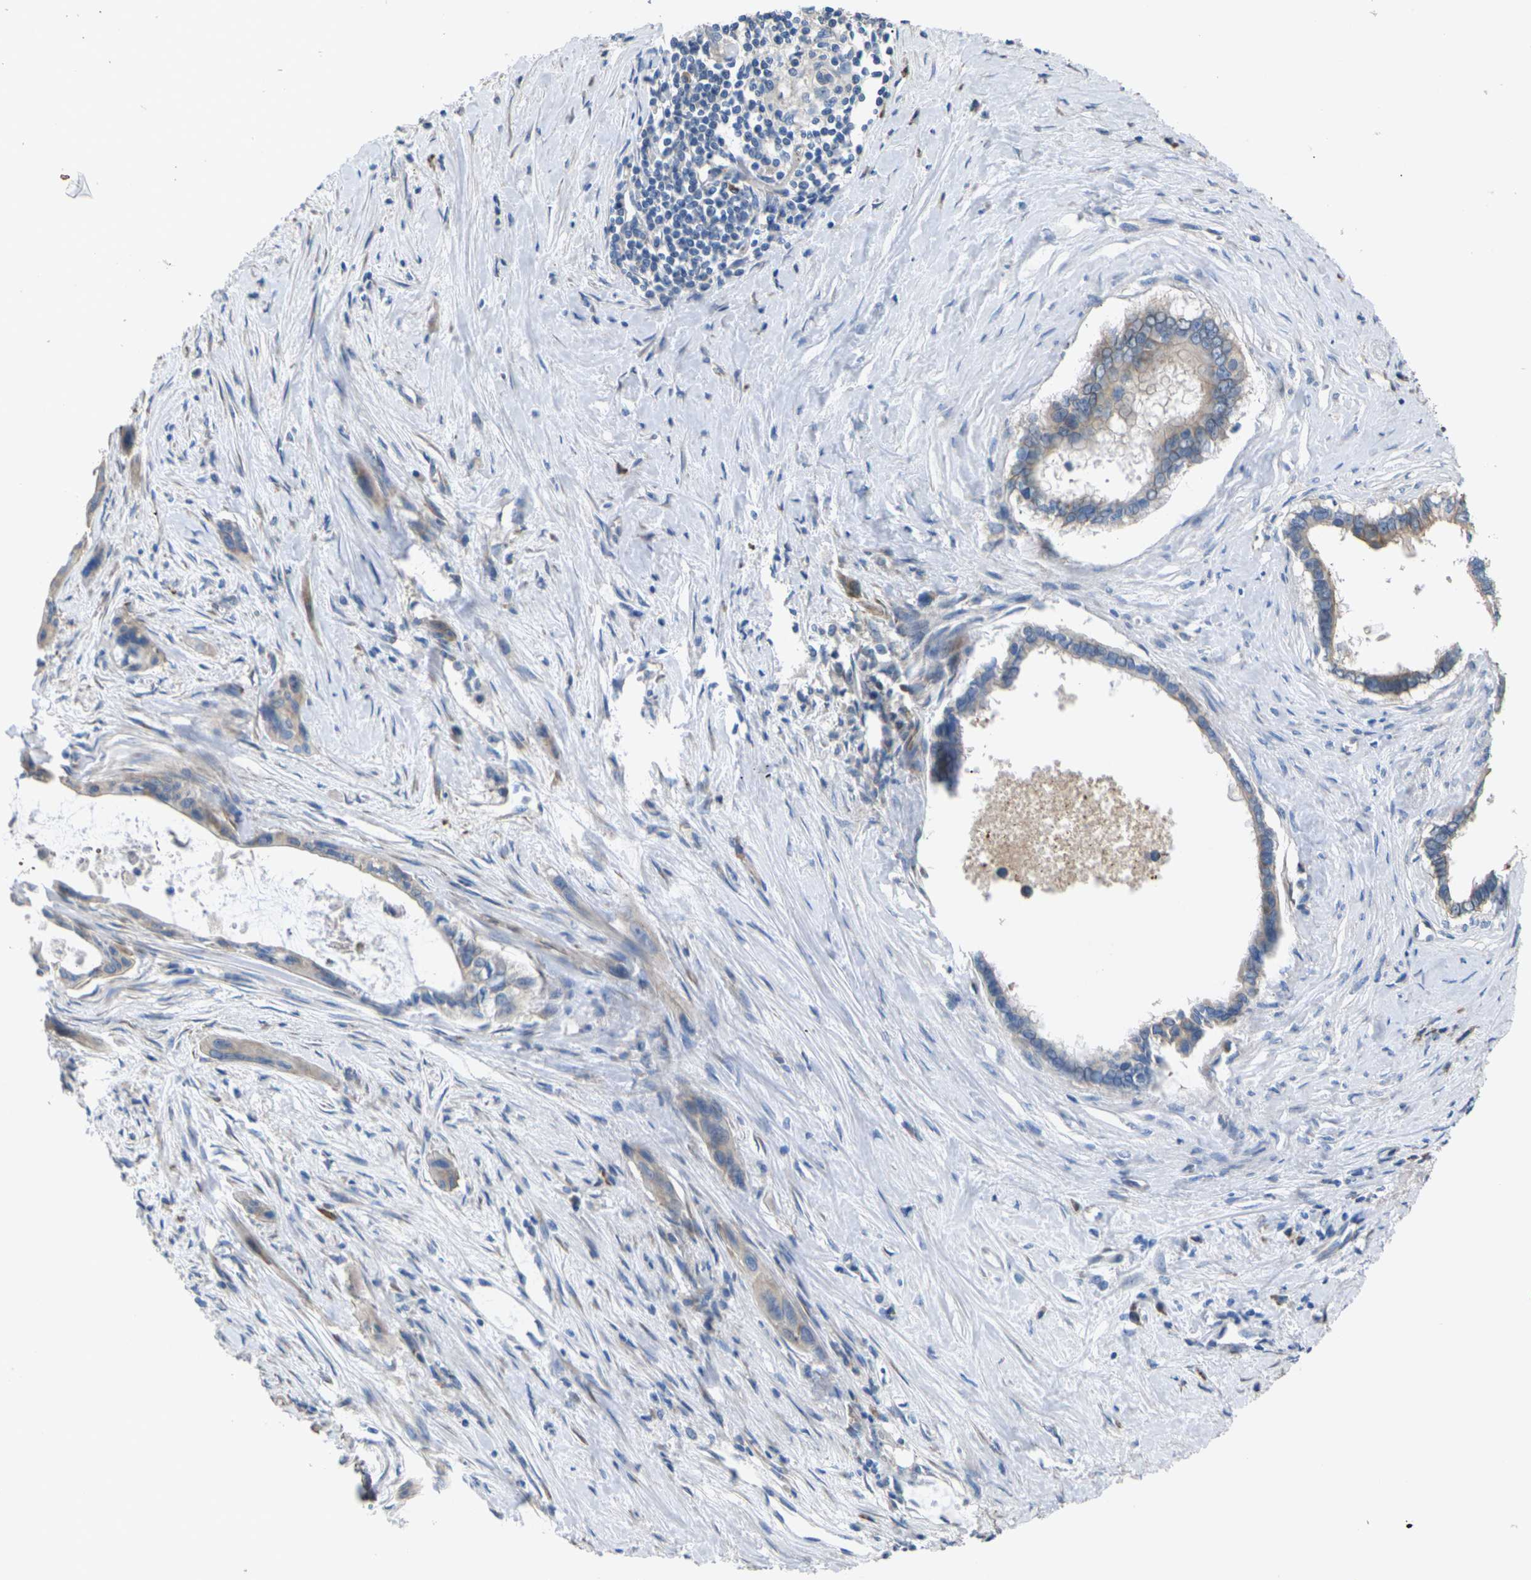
{"staining": {"intensity": "weak", "quantity": "25%-75%", "location": "cytoplasmic/membranous"}, "tissue": "pancreatic cancer", "cell_type": "Tumor cells", "image_type": "cancer", "snomed": [{"axis": "morphology", "description": "Adenocarcinoma, NOS"}, {"axis": "topography", "description": "Pancreas"}], "caption": "Pancreatic cancer (adenocarcinoma) stained with DAB (3,3'-diaminobenzidine) immunohistochemistry shows low levels of weak cytoplasmic/membranous staining in about 25%-75% of tumor cells.", "gene": "KLHDC8B", "patient": {"sex": "male", "age": 73}}